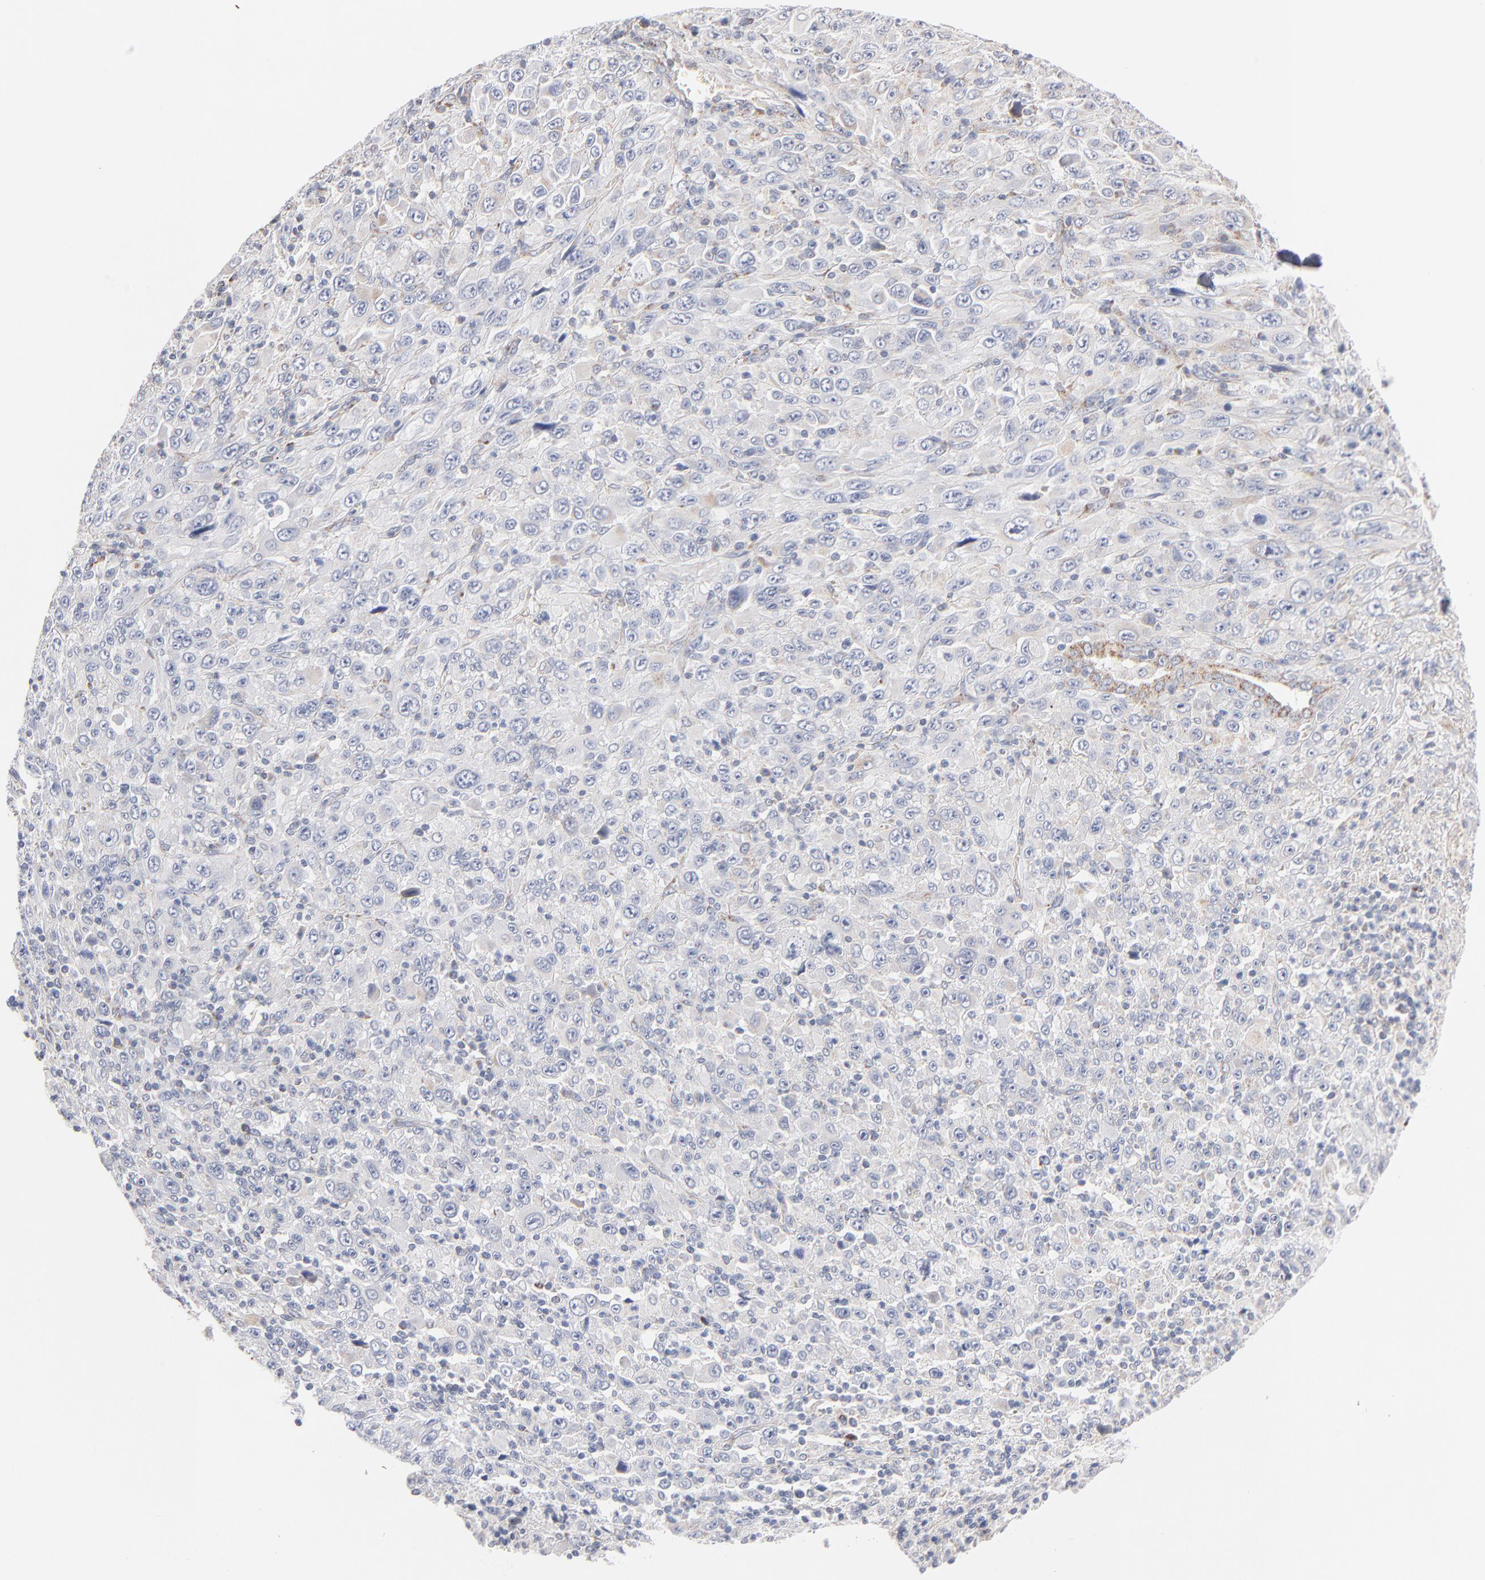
{"staining": {"intensity": "negative", "quantity": "none", "location": "none"}, "tissue": "melanoma", "cell_type": "Tumor cells", "image_type": "cancer", "snomed": [{"axis": "morphology", "description": "Malignant melanoma, Metastatic site"}, {"axis": "topography", "description": "Skin"}], "caption": "This micrograph is of malignant melanoma (metastatic site) stained with IHC to label a protein in brown with the nuclei are counter-stained blue. There is no positivity in tumor cells. (DAB immunohistochemistry with hematoxylin counter stain).", "gene": "MRPL58", "patient": {"sex": "female", "age": 56}}